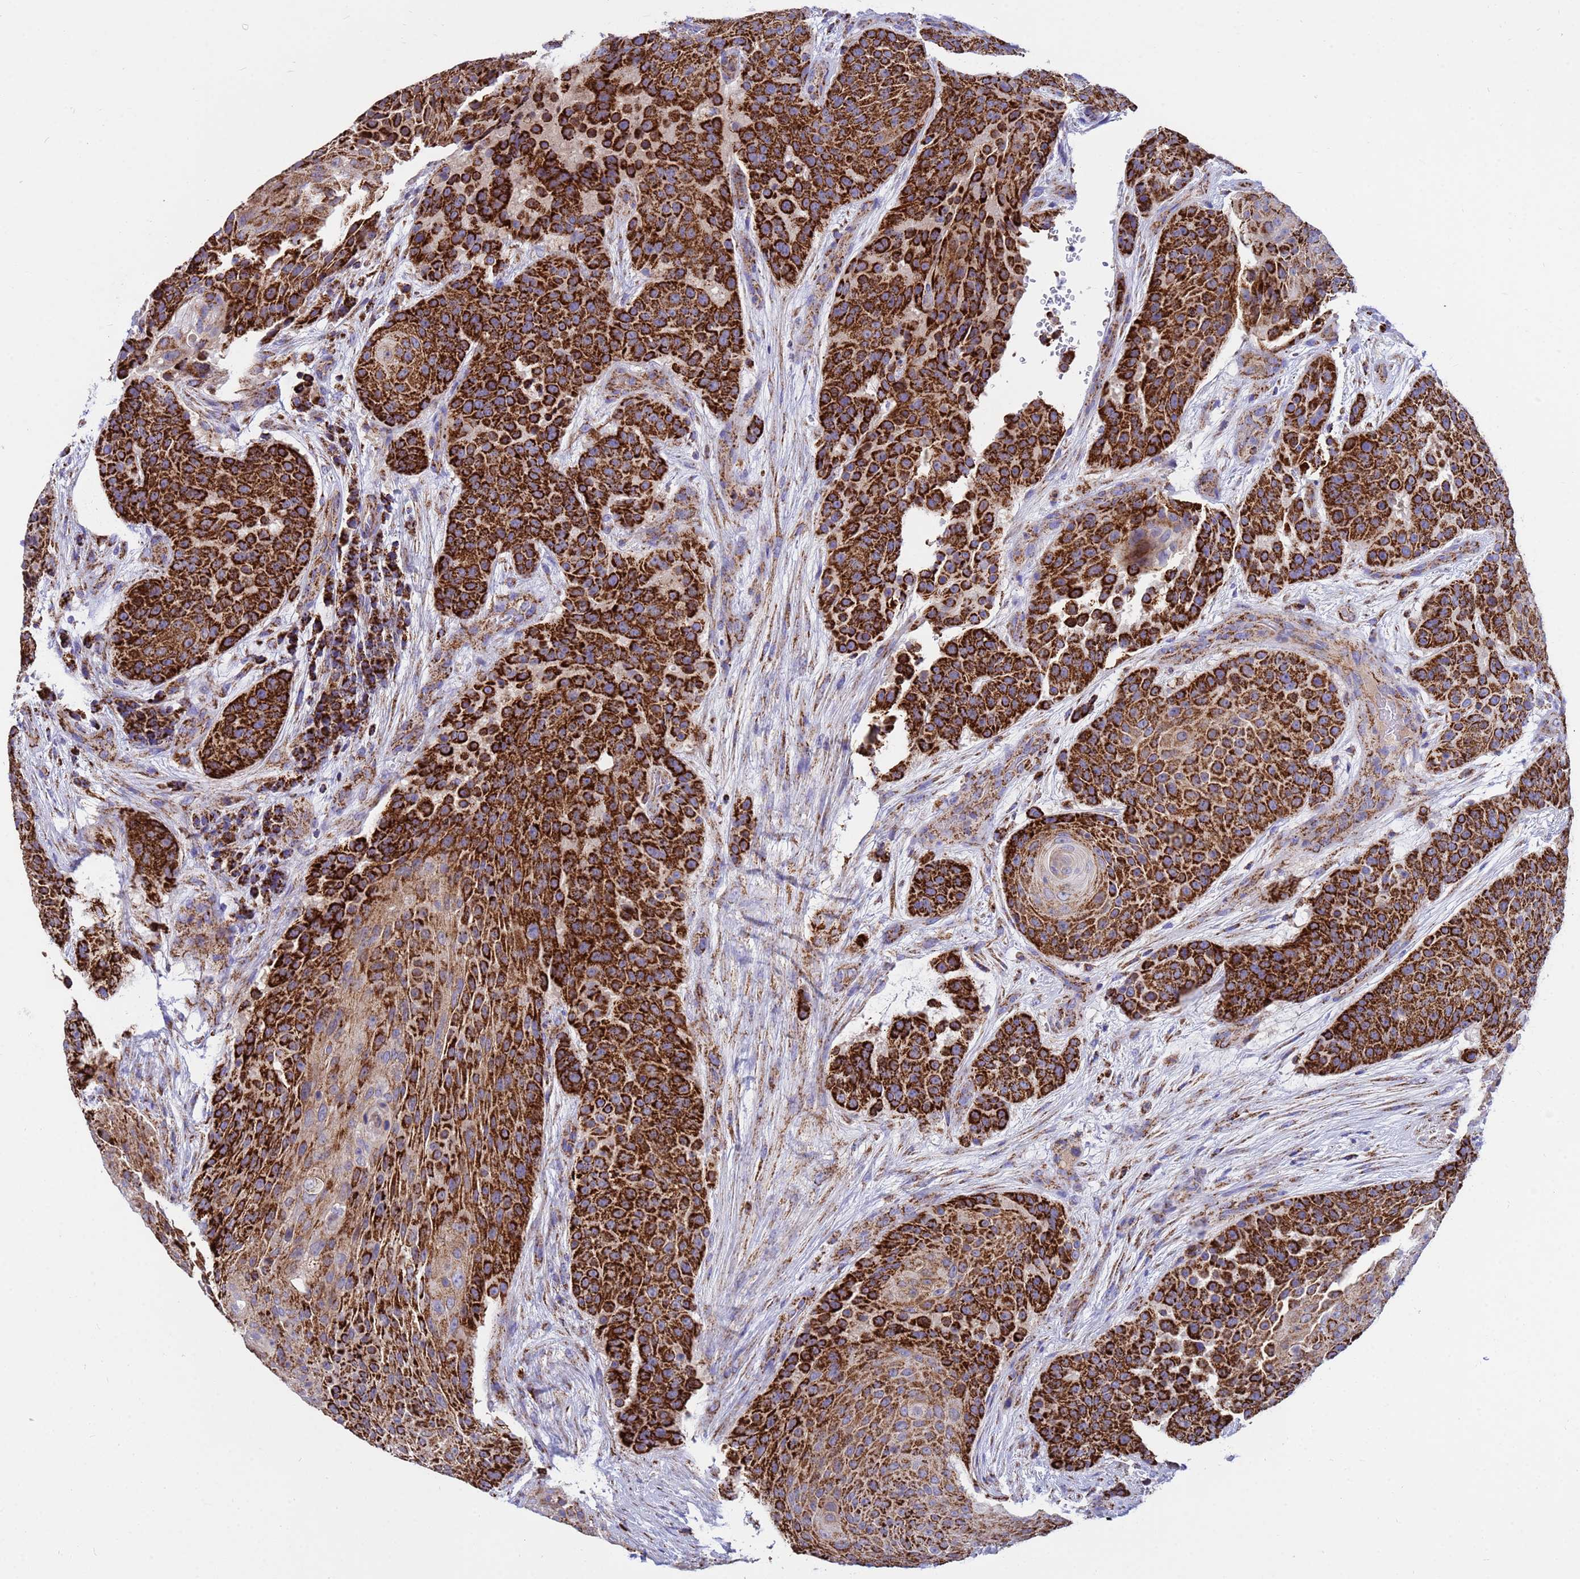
{"staining": {"intensity": "strong", "quantity": ">75%", "location": "cytoplasmic/membranous"}, "tissue": "urothelial cancer", "cell_type": "Tumor cells", "image_type": "cancer", "snomed": [{"axis": "morphology", "description": "Urothelial carcinoma, High grade"}, {"axis": "topography", "description": "Urinary bladder"}], "caption": "DAB (3,3'-diaminobenzidine) immunohistochemical staining of urothelial carcinoma (high-grade) shows strong cytoplasmic/membranous protein expression in approximately >75% of tumor cells.", "gene": "TUBGCP3", "patient": {"sex": "female", "age": 63}}